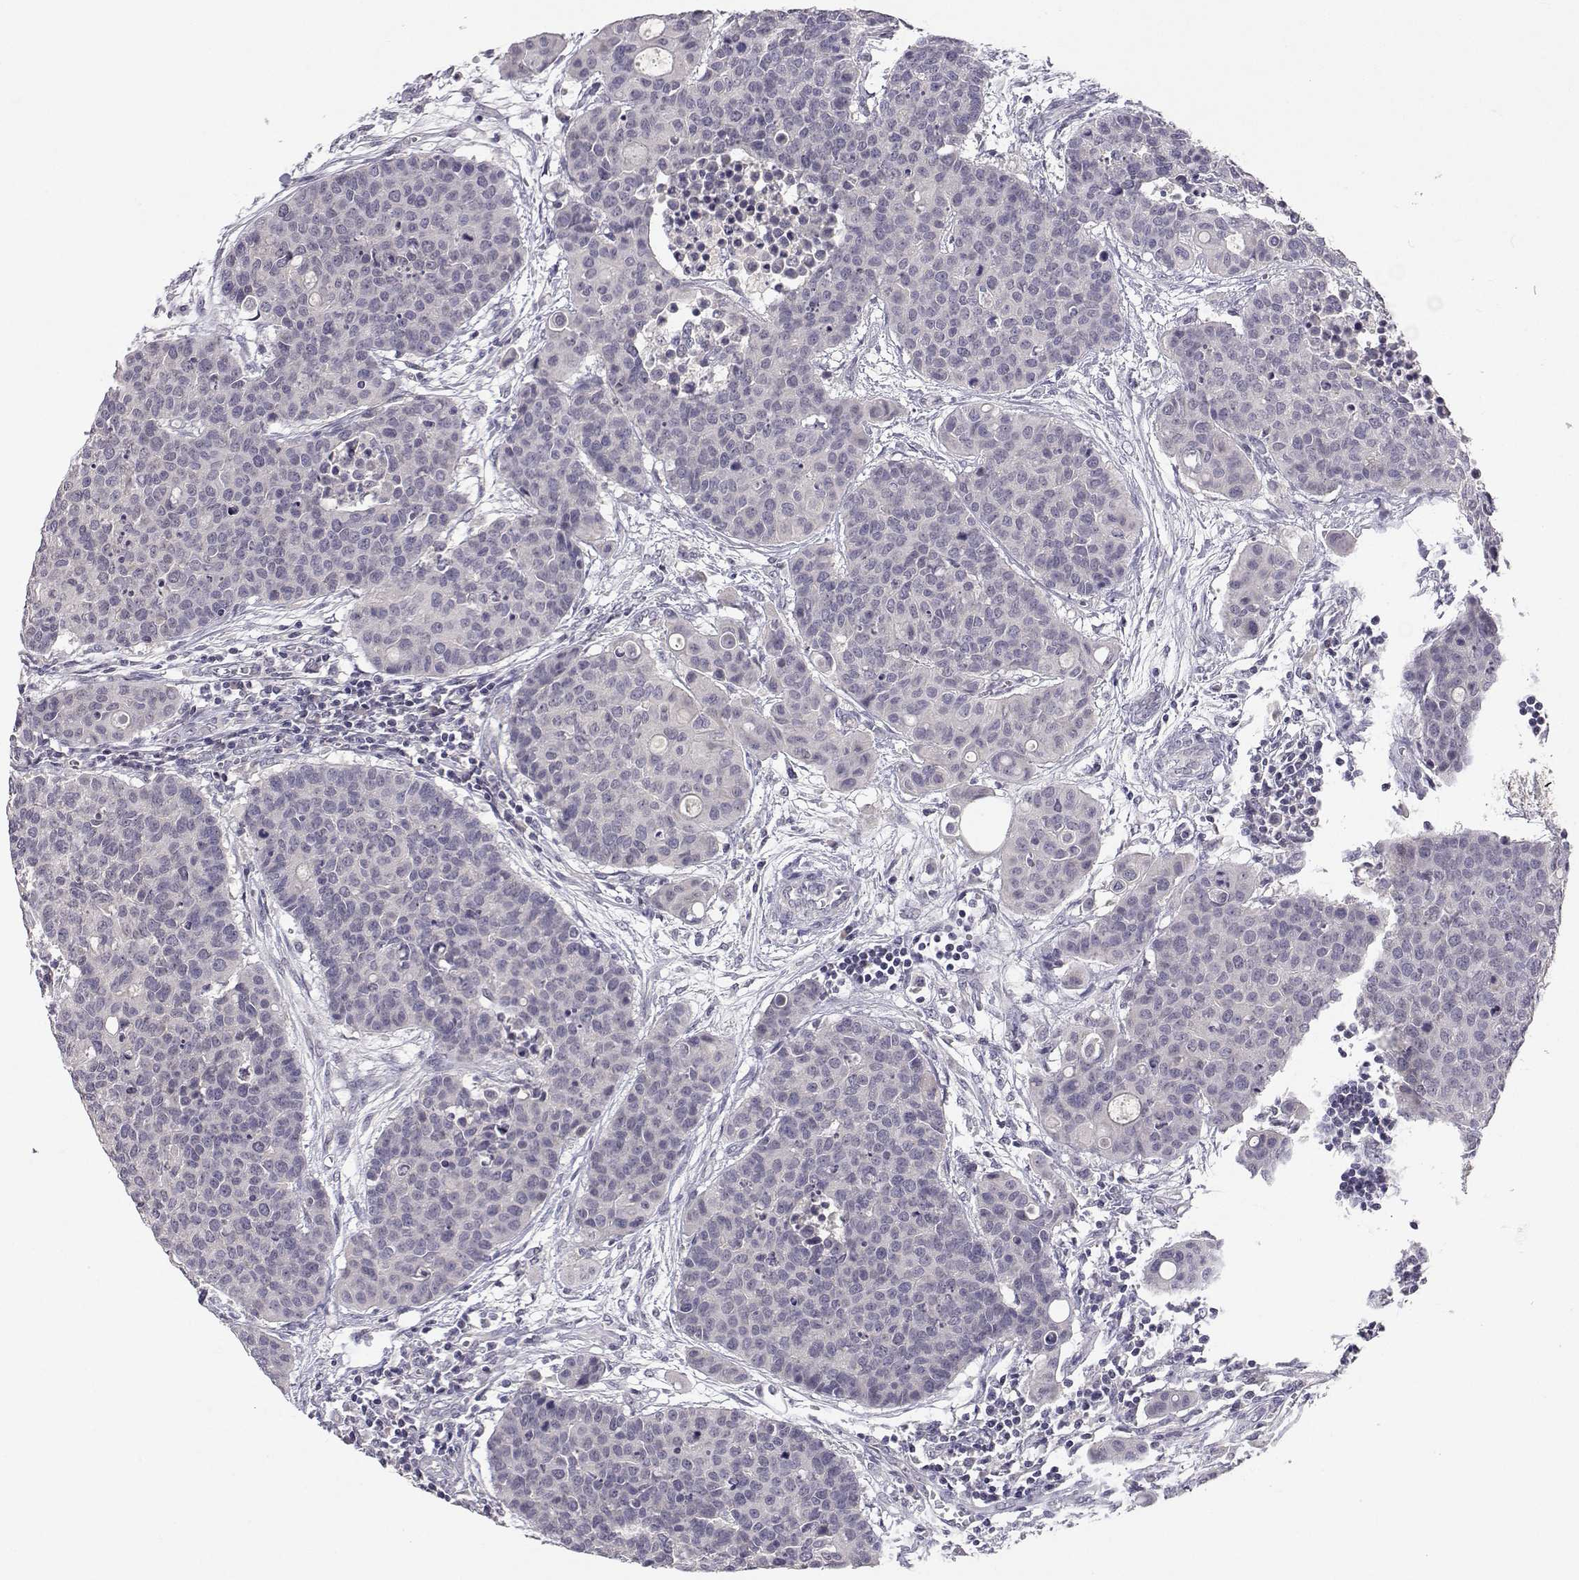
{"staining": {"intensity": "negative", "quantity": "none", "location": "none"}, "tissue": "carcinoid", "cell_type": "Tumor cells", "image_type": "cancer", "snomed": [{"axis": "morphology", "description": "Carcinoid, malignant, NOS"}, {"axis": "topography", "description": "Colon"}], "caption": "Photomicrograph shows no significant protein expression in tumor cells of malignant carcinoid.", "gene": "SLC6A3", "patient": {"sex": "male", "age": 81}}